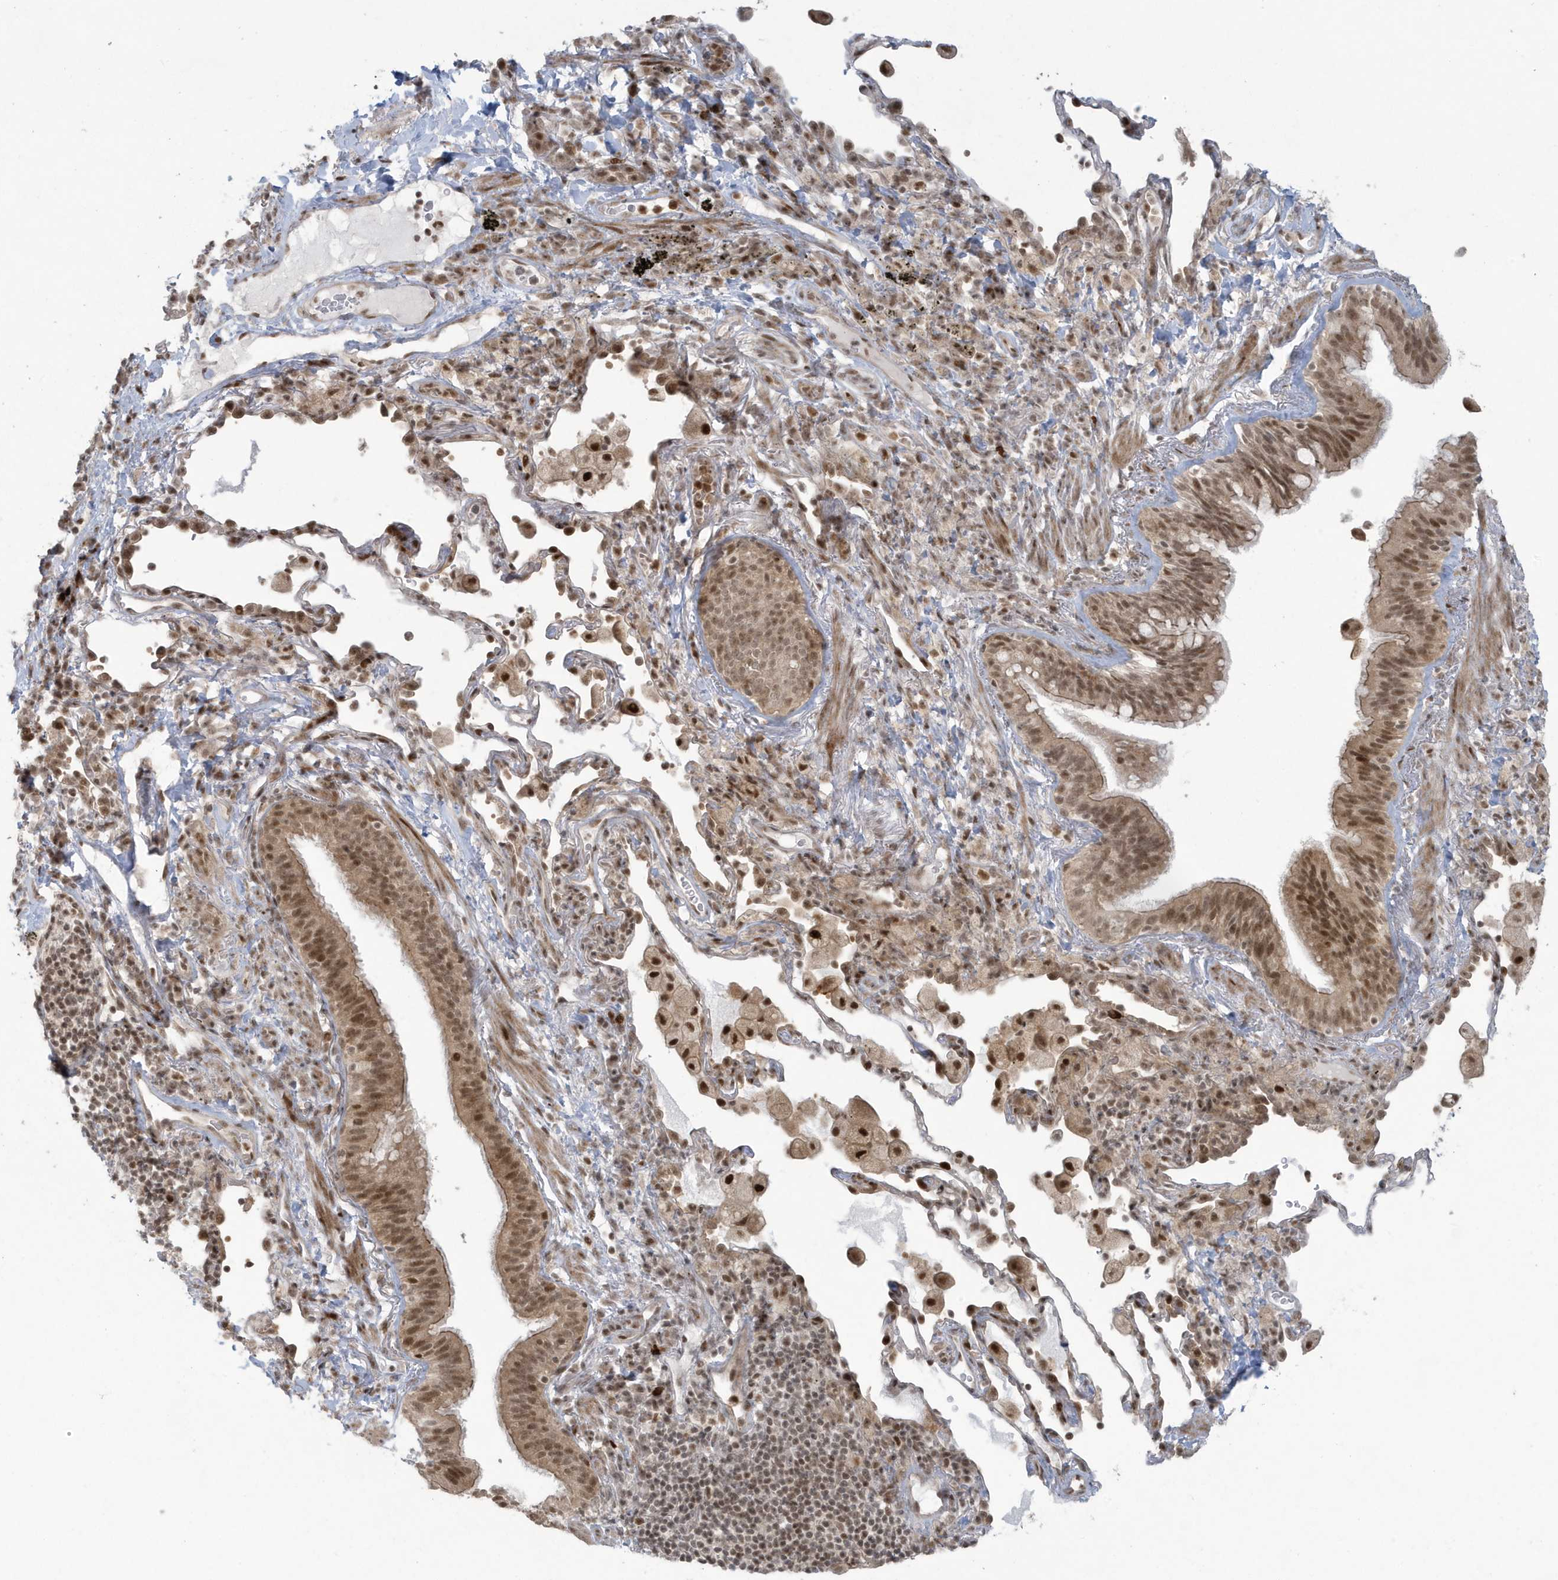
{"staining": {"intensity": "moderate", "quantity": ">75%", "location": "cytoplasmic/membranous,nuclear"}, "tissue": "bronchus", "cell_type": "Respiratory epithelial cells", "image_type": "normal", "snomed": [{"axis": "morphology", "description": "Normal tissue, NOS"}, {"axis": "morphology", "description": "Adenocarcinoma, NOS"}, {"axis": "topography", "description": "Bronchus"}, {"axis": "topography", "description": "Lung"}], "caption": "Immunohistochemical staining of benign bronchus shows >75% levels of moderate cytoplasmic/membranous,nuclear protein positivity in about >75% of respiratory epithelial cells. Using DAB (brown) and hematoxylin (blue) stains, captured at high magnification using brightfield microscopy.", "gene": "C1orf52", "patient": {"sex": "male", "age": 54}}